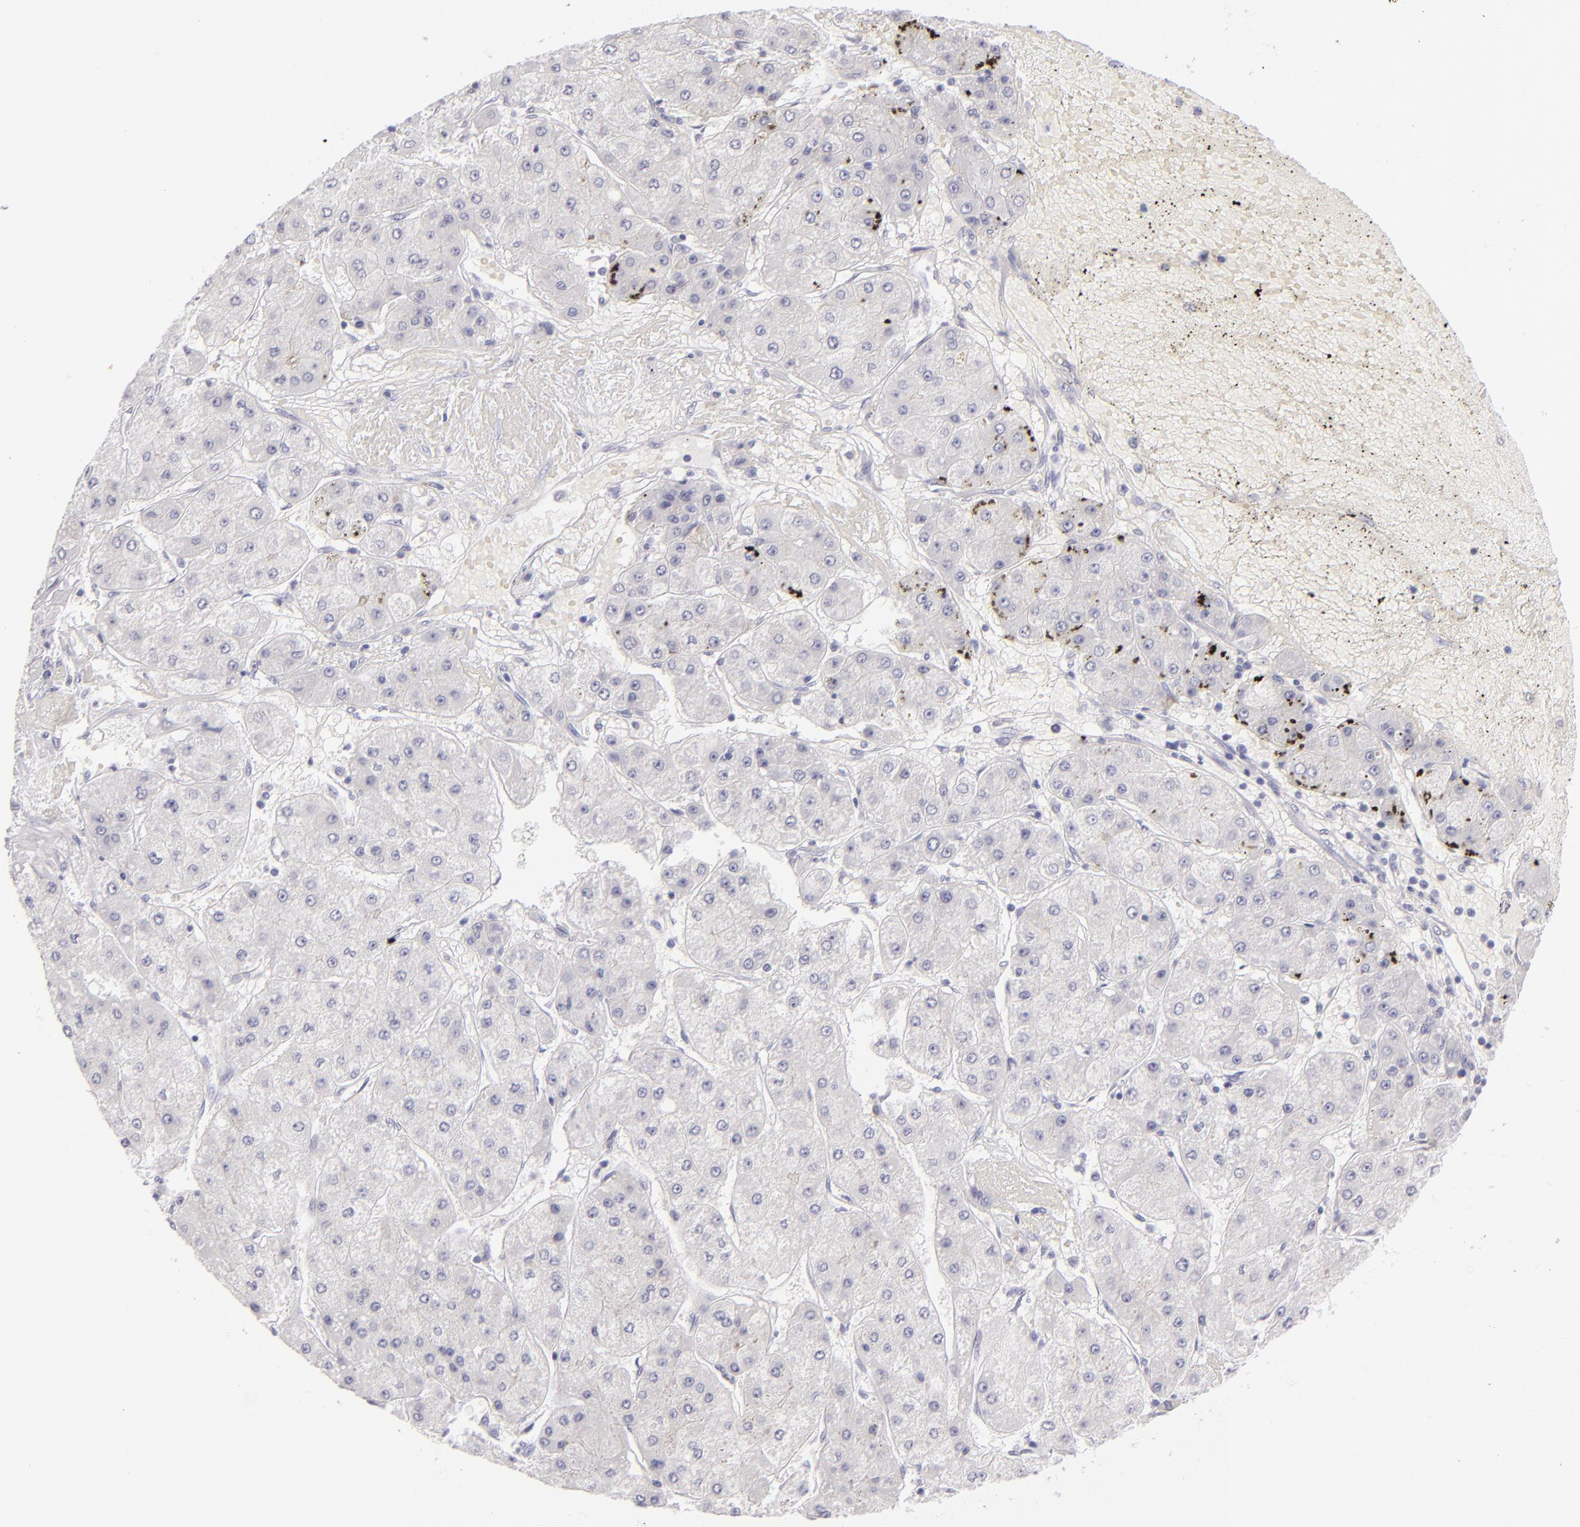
{"staining": {"intensity": "negative", "quantity": "none", "location": "none"}, "tissue": "liver cancer", "cell_type": "Tumor cells", "image_type": "cancer", "snomed": [{"axis": "morphology", "description": "Carcinoma, Hepatocellular, NOS"}, {"axis": "topography", "description": "Liver"}], "caption": "Liver cancer (hepatocellular carcinoma) was stained to show a protein in brown. There is no significant positivity in tumor cells. (Brightfield microscopy of DAB immunohistochemistry (IHC) at high magnification).", "gene": "VIL1", "patient": {"sex": "female", "age": 52}}